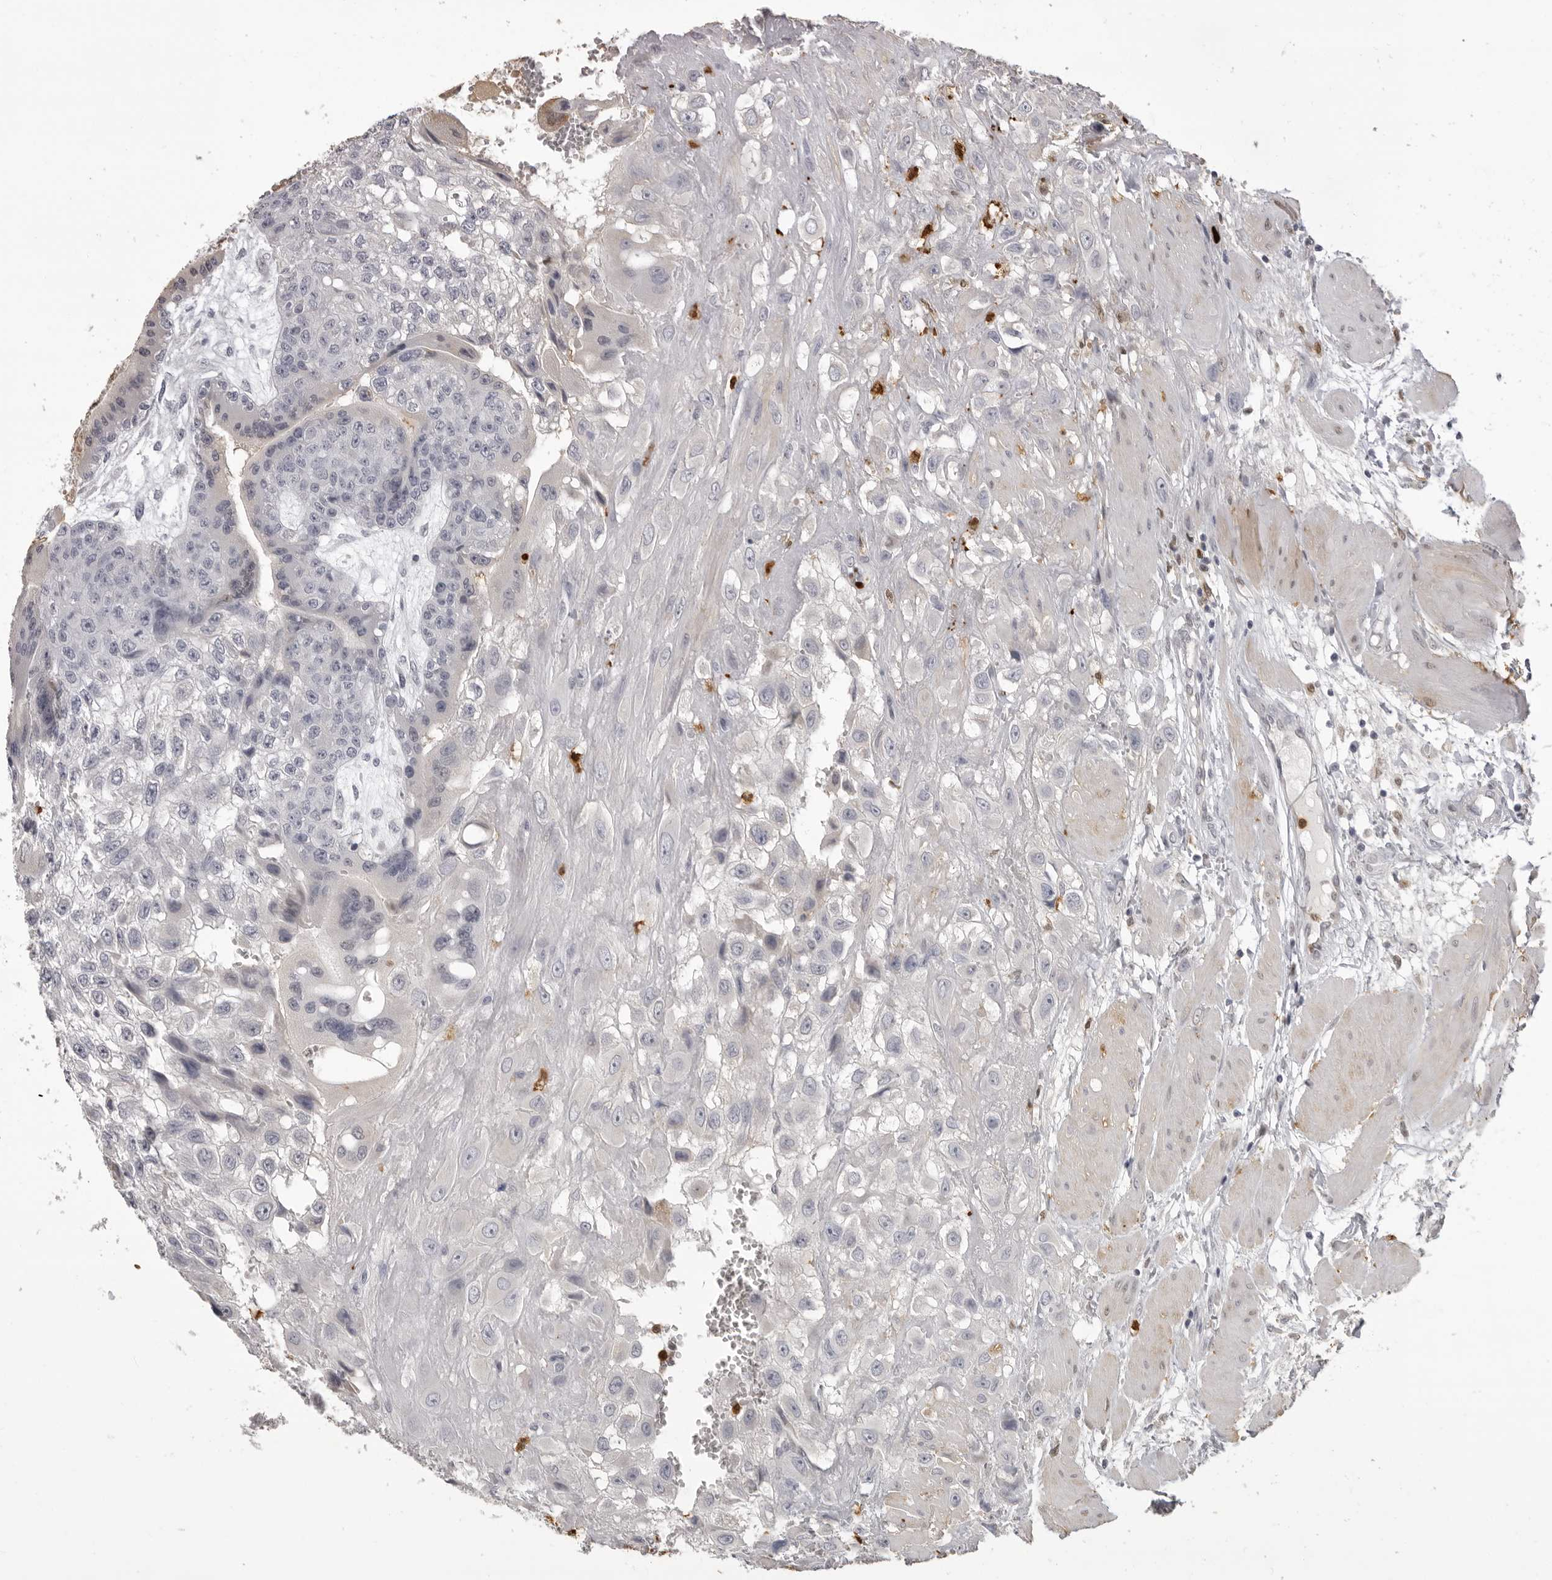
{"staining": {"intensity": "weak", "quantity": "25%-75%", "location": "cytoplasmic/membranous"}, "tissue": "fallopian tube", "cell_type": "Glandular cells", "image_type": "normal", "snomed": [{"axis": "morphology", "description": "Normal tissue, NOS"}, {"axis": "topography", "description": "Fallopian tube"}, {"axis": "topography", "description": "Placenta"}], "caption": "Immunohistochemistry of benign human fallopian tube shows low levels of weak cytoplasmic/membranous positivity in approximately 25%-75% of glandular cells. The staining is performed using DAB brown chromogen to label protein expression. The nuclei are counter-stained blue using hematoxylin.", "gene": "IL31", "patient": {"sex": "female", "age": 32}}